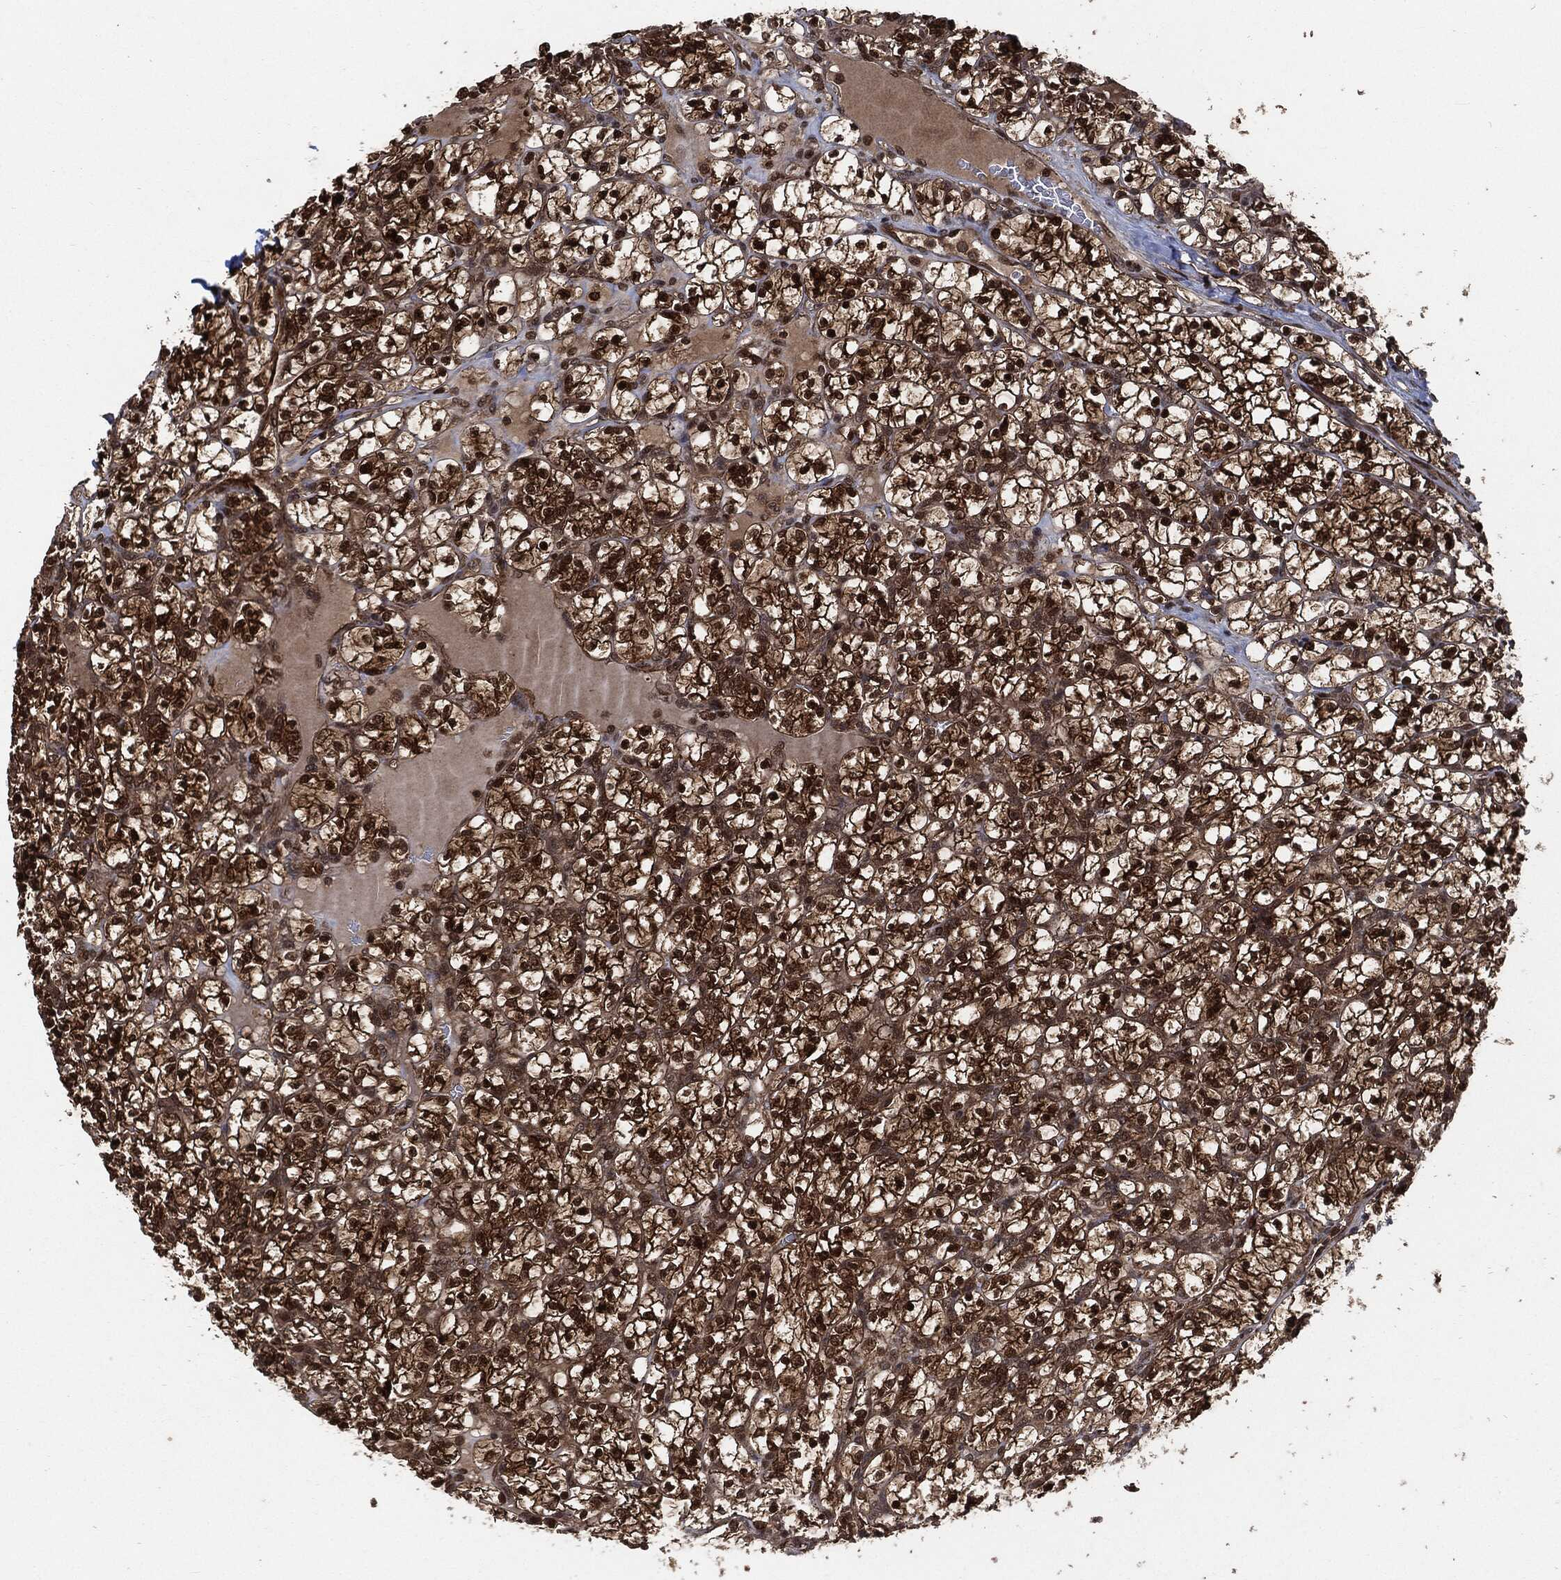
{"staining": {"intensity": "strong", "quantity": ">75%", "location": "cytoplasmic/membranous,nuclear"}, "tissue": "renal cancer", "cell_type": "Tumor cells", "image_type": "cancer", "snomed": [{"axis": "morphology", "description": "Adenocarcinoma, NOS"}, {"axis": "topography", "description": "Kidney"}], "caption": "Renal adenocarcinoma stained with DAB (3,3'-diaminobenzidine) immunohistochemistry displays high levels of strong cytoplasmic/membranous and nuclear positivity in about >75% of tumor cells.", "gene": "CUTA", "patient": {"sex": "female", "age": 89}}